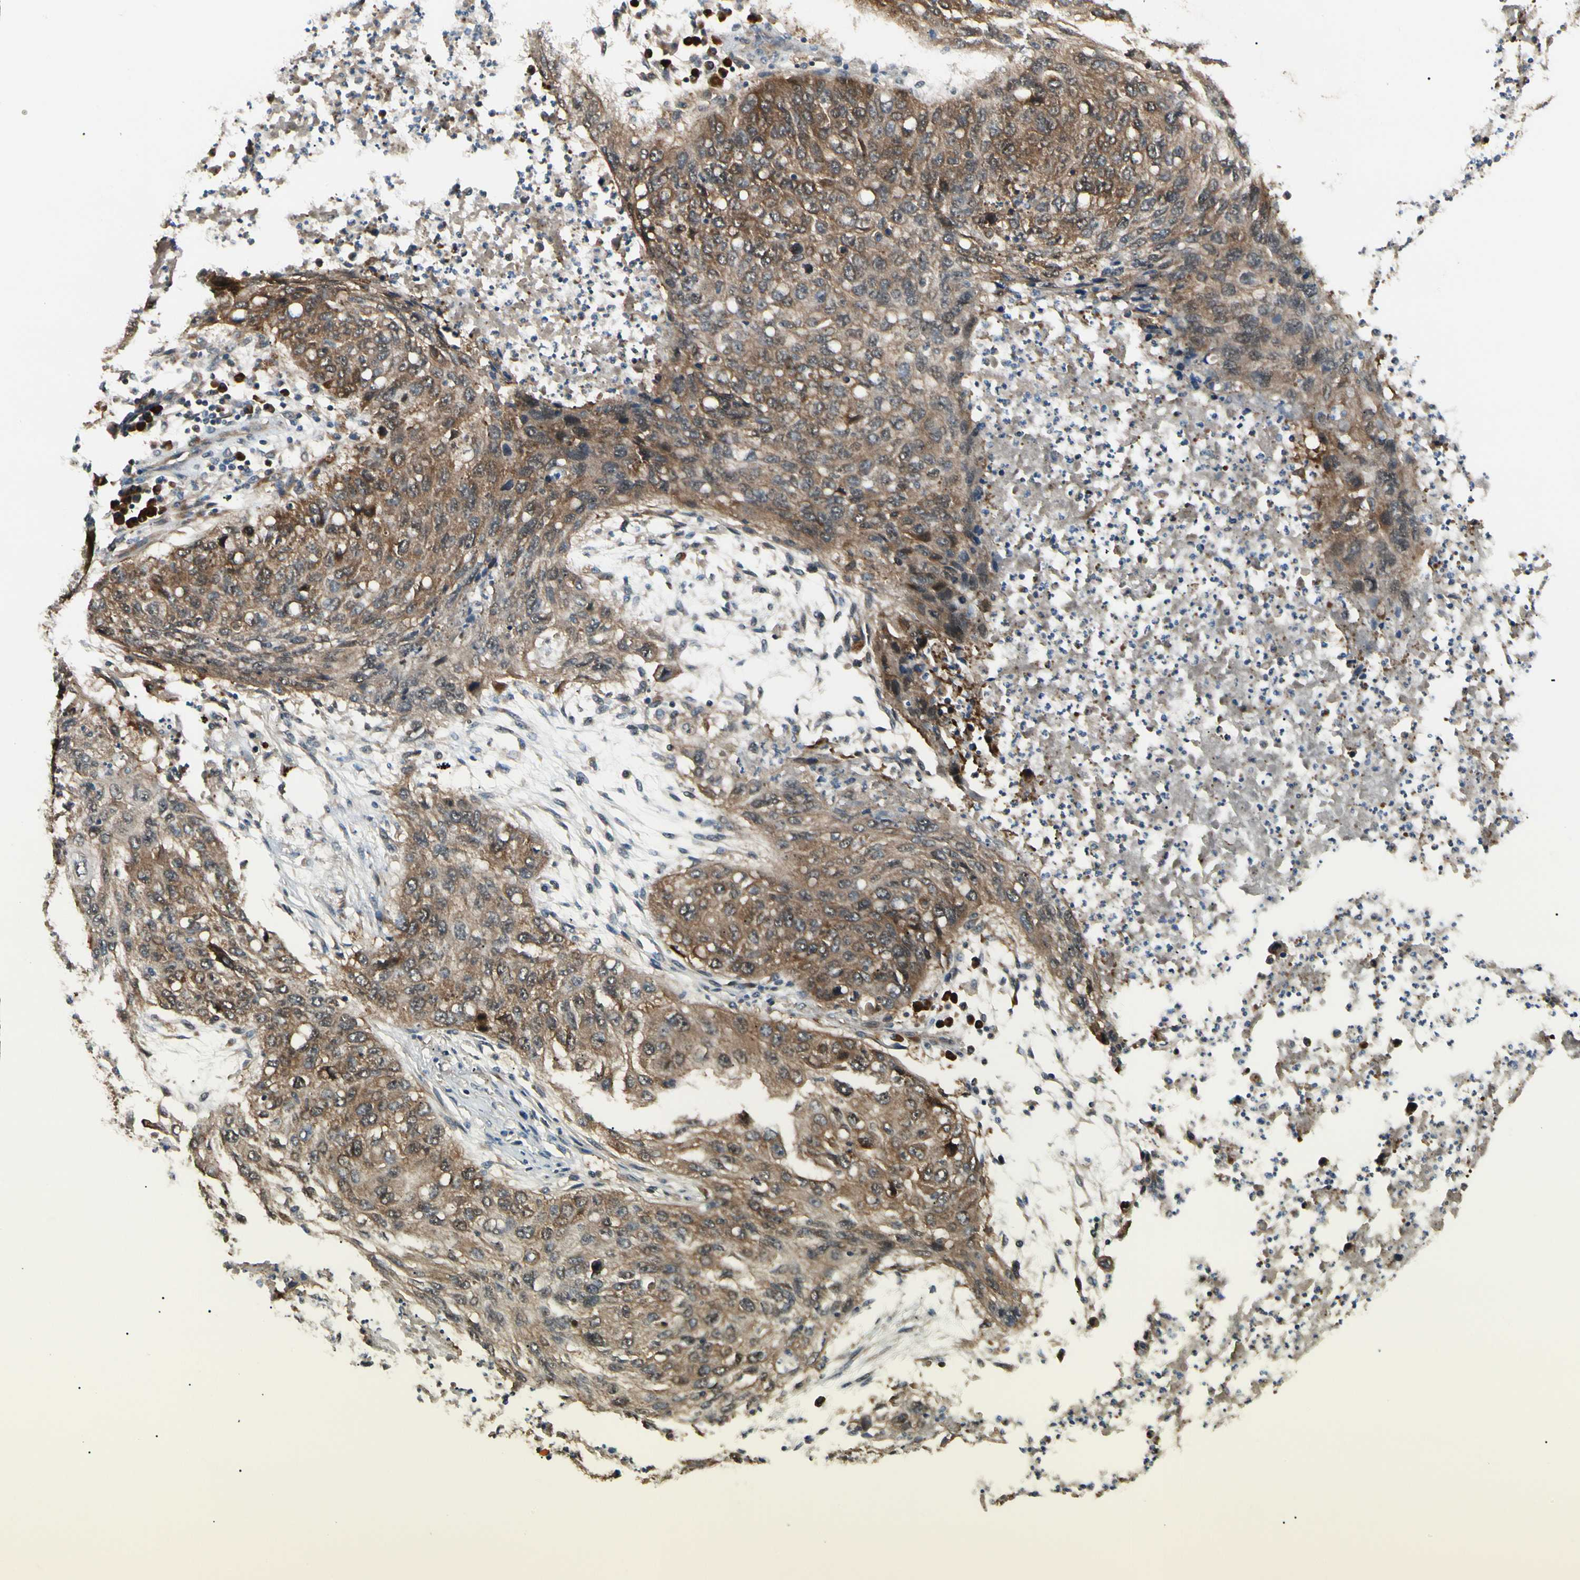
{"staining": {"intensity": "moderate", "quantity": ">75%", "location": "cytoplasmic/membranous"}, "tissue": "lung cancer", "cell_type": "Tumor cells", "image_type": "cancer", "snomed": [{"axis": "morphology", "description": "Squamous cell carcinoma, NOS"}, {"axis": "topography", "description": "Lung"}], "caption": "Lung cancer tissue shows moderate cytoplasmic/membranous staining in about >75% of tumor cells, visualized by immunohistochemistry.", "gene": "NME1-NME2", "patient": {"sex": "female", "age": 63}}